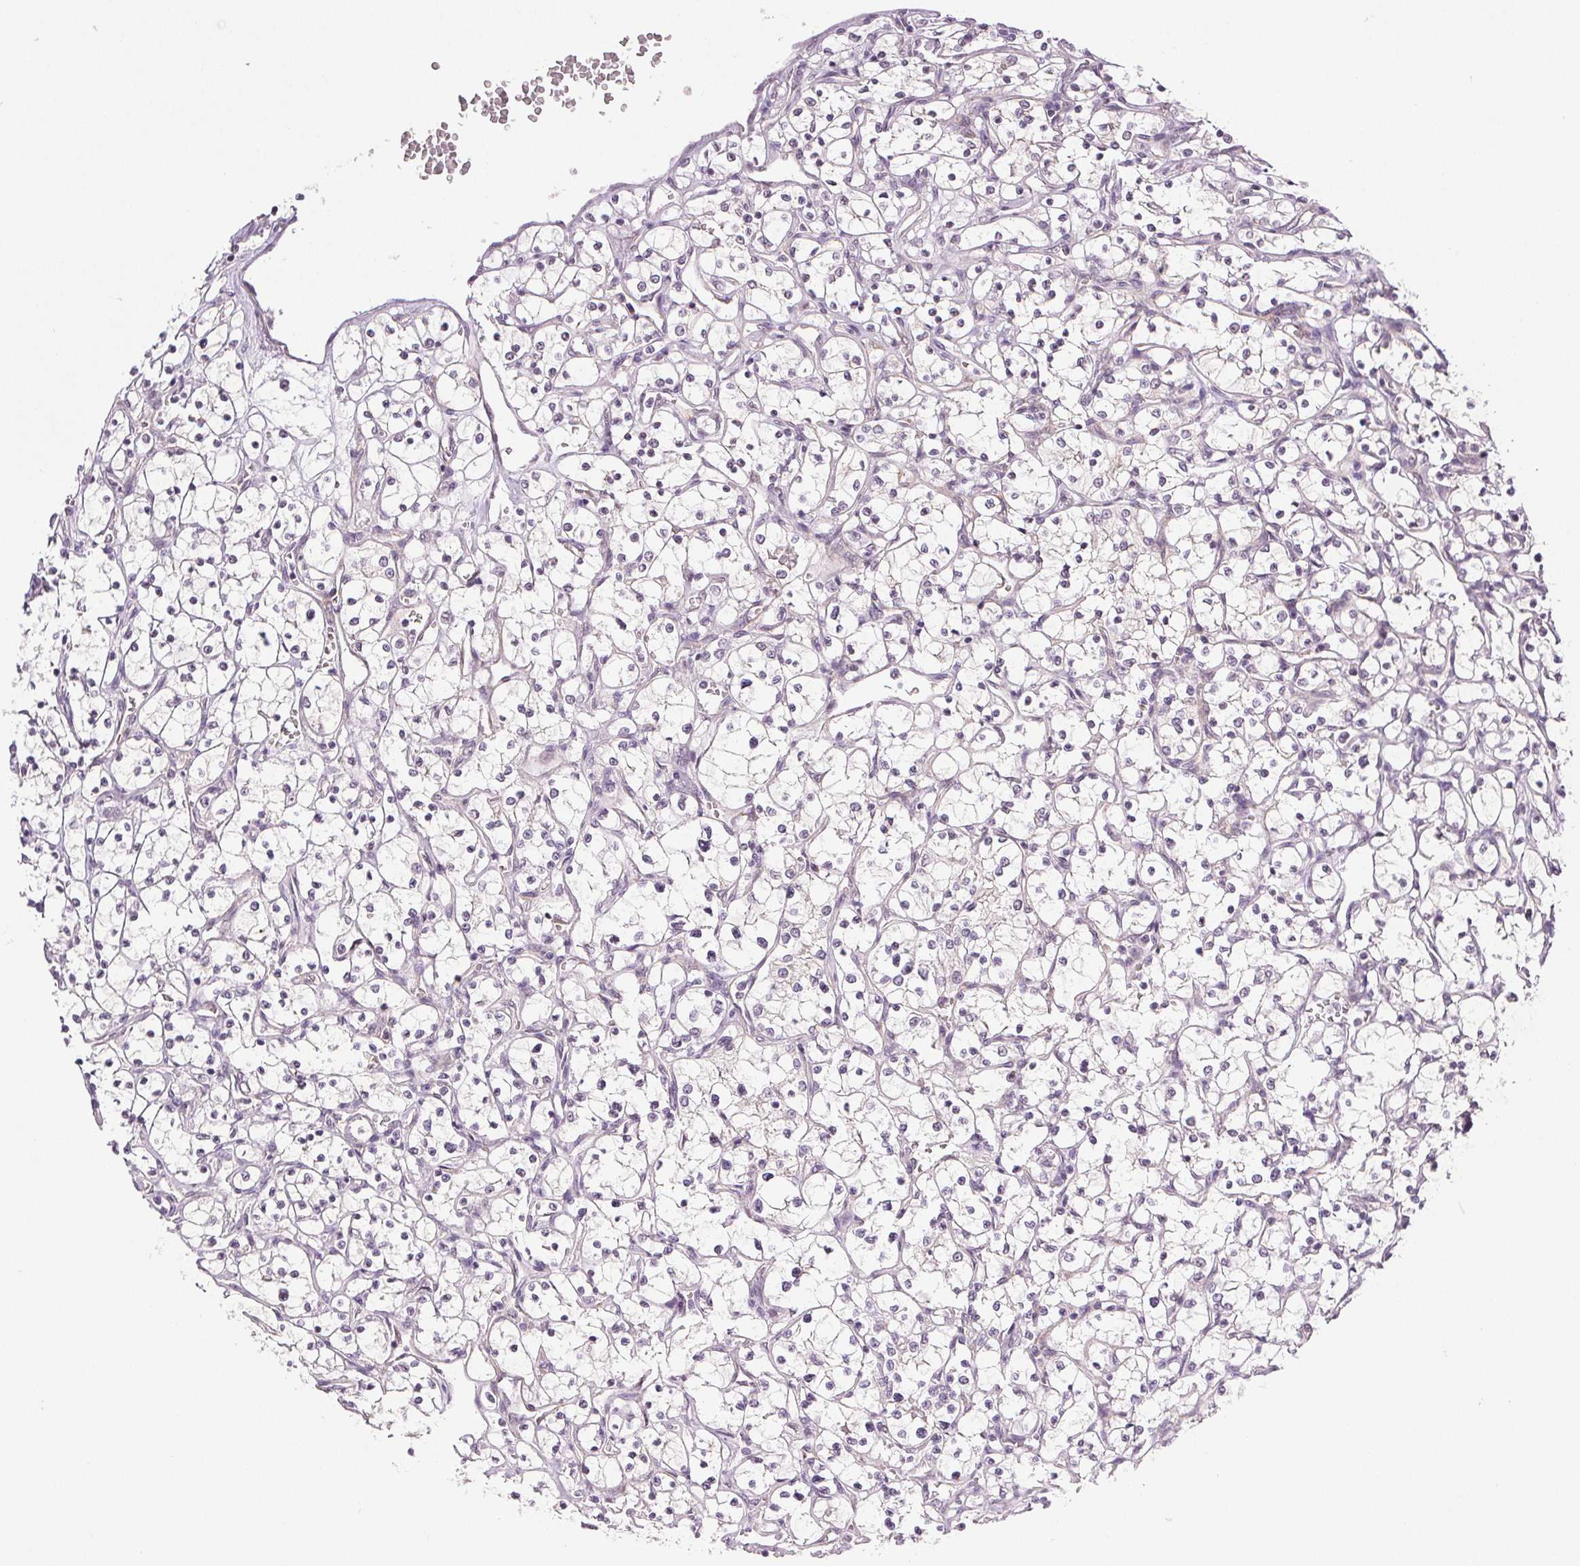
{"staining": {"intensity": "negative", "quantity": "none", "location": "none"}, "tissue": "renal cancer", "cell_type": "Tumor cells", "image_type": "cancer", "snomed": [{"axis": "morphology", "description": "Adenocarcinoma, NOS"}, {"axis": "topography", "description": "Kidney"}], "caption": "Immunohistochemistry photomicrograph of neoplastic tissue: renal adenocarcinoma stained with DAB demonstrates no significant protein expression in tumor cells.", "gene": "PLCB1", "patient": {"sex": "female", "age": 69}}